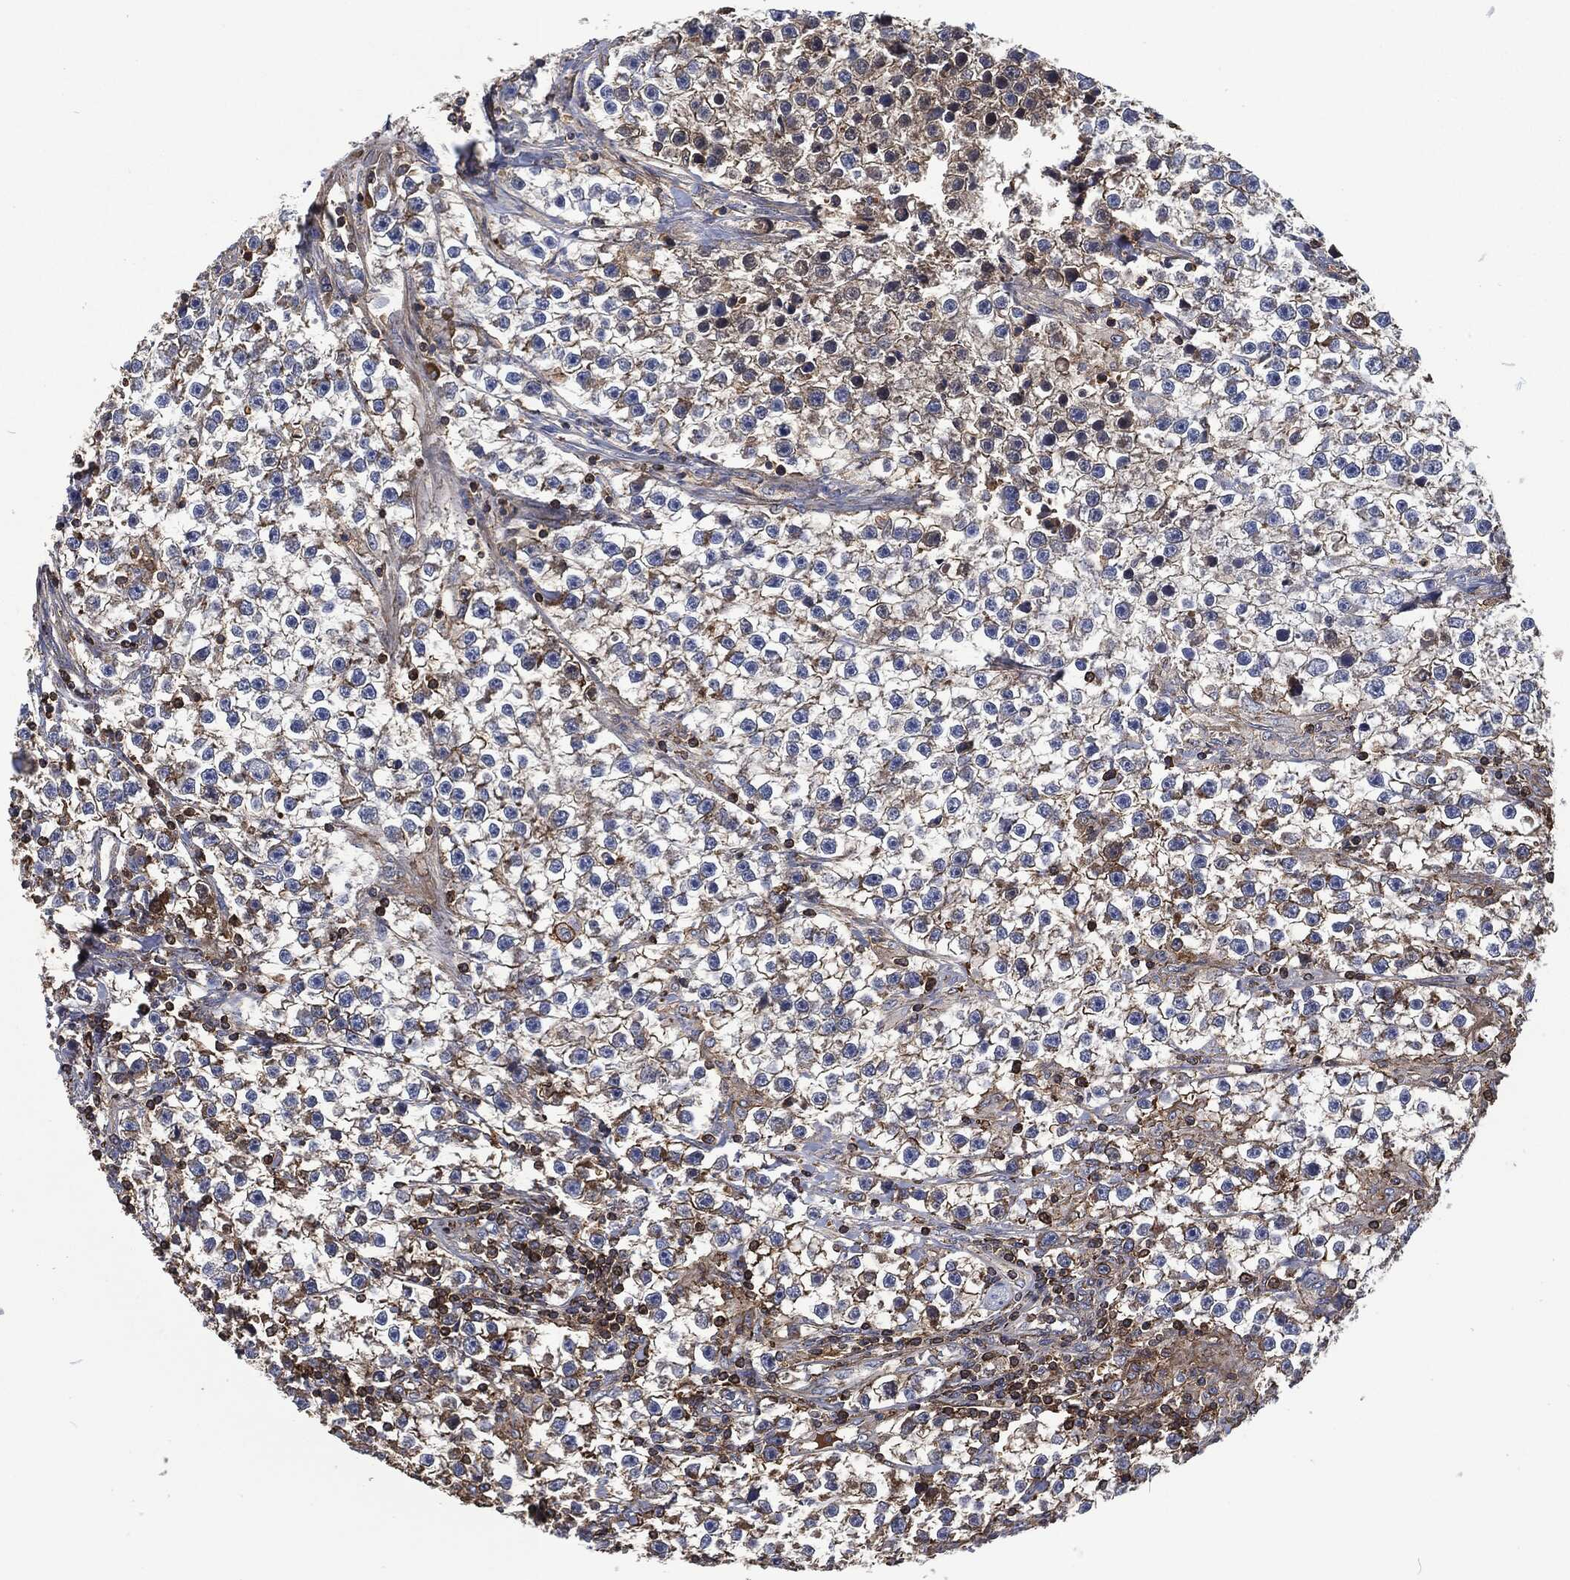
{"staining": {"intensity": "strong", "quantity": "25%-75%", "location": "cytoplasmic/membranous"}, "tissue": "testis cancer", "cell_type": "Tumor cells", "image_type": "cancer", "snomed": [{"axis": "morphology", "description": "Seminoma, NOS"}, {"axis": "topography", "description": "Testis"}], "caption": "Testis cancer stained with a protein marker shows strong staining in tumor cells.", "gene": "LGALS9", "patient": {"sex": "male", "age": 59}}